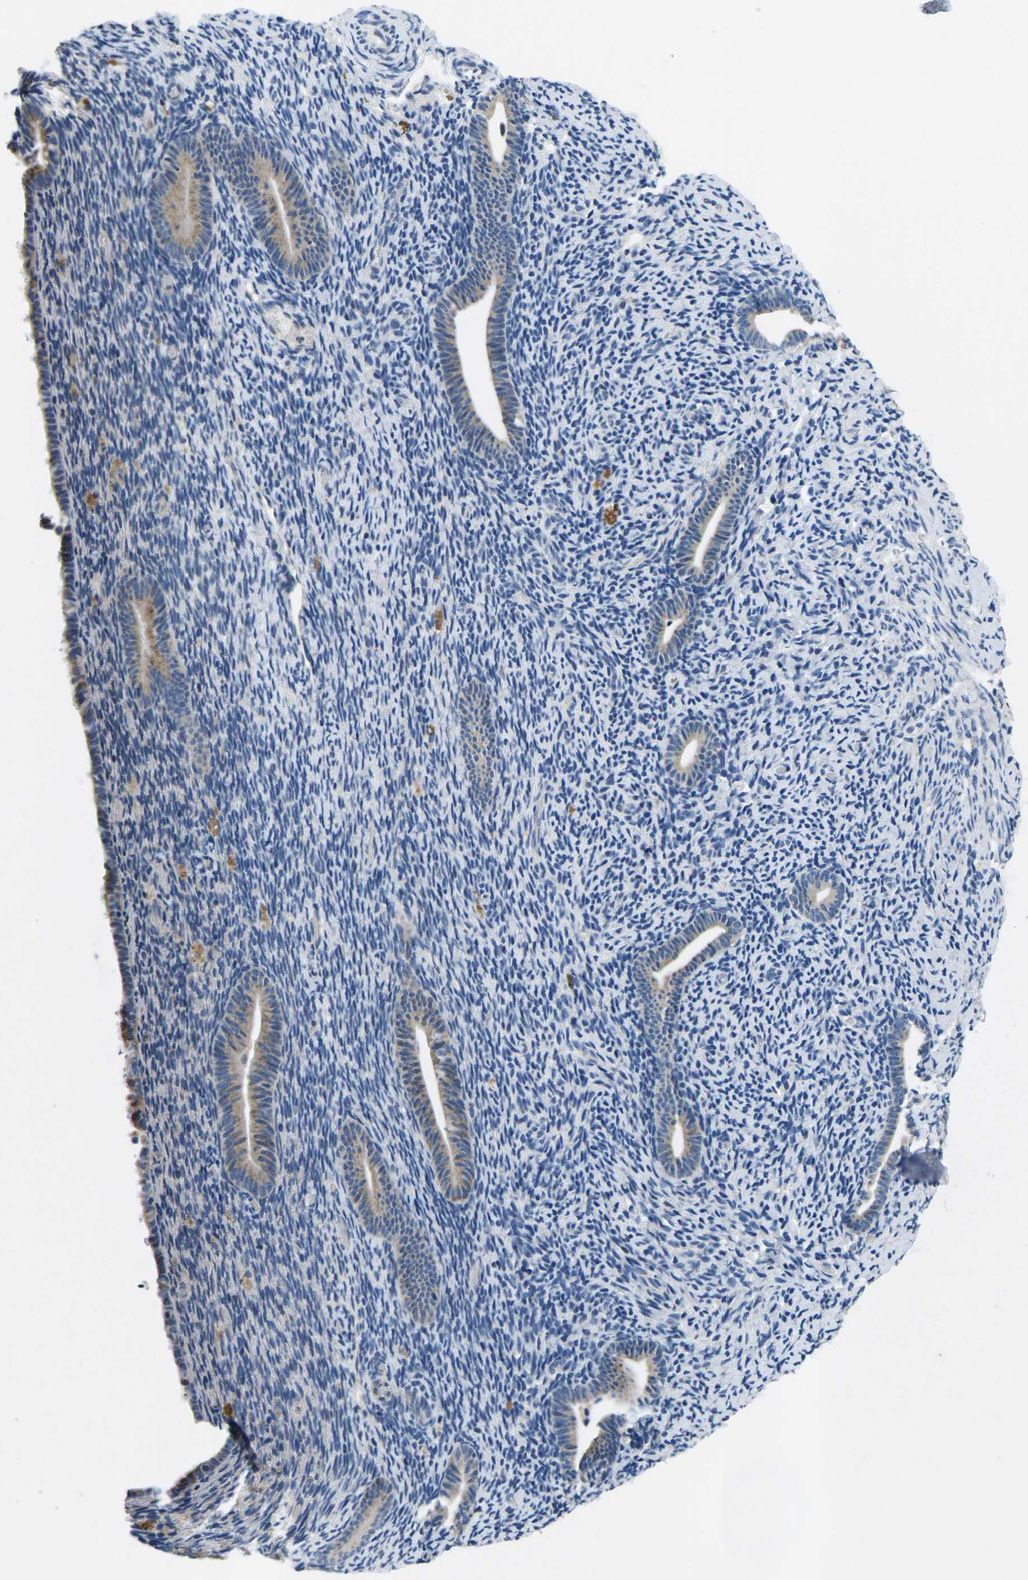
{"staining": {"intensity": "negative", "quantity": "none", "location": "none"}, "tissue": "endometrium", "cell_type": "Cells in endometrial stroma", "image_type": "normal", "snomed": [{"axis": "morphology", "description": "Normal tissue, NOS"}, {"axis": "topography", "description": "Endometrium"}], "caption": "Endometrium stained for a protein using immunohistochemistry (IHC) exhibits no positivity cells in endometrial stroma.", "gene": "ERGIC3", "patient": {"sex": "female", "age": 51}}